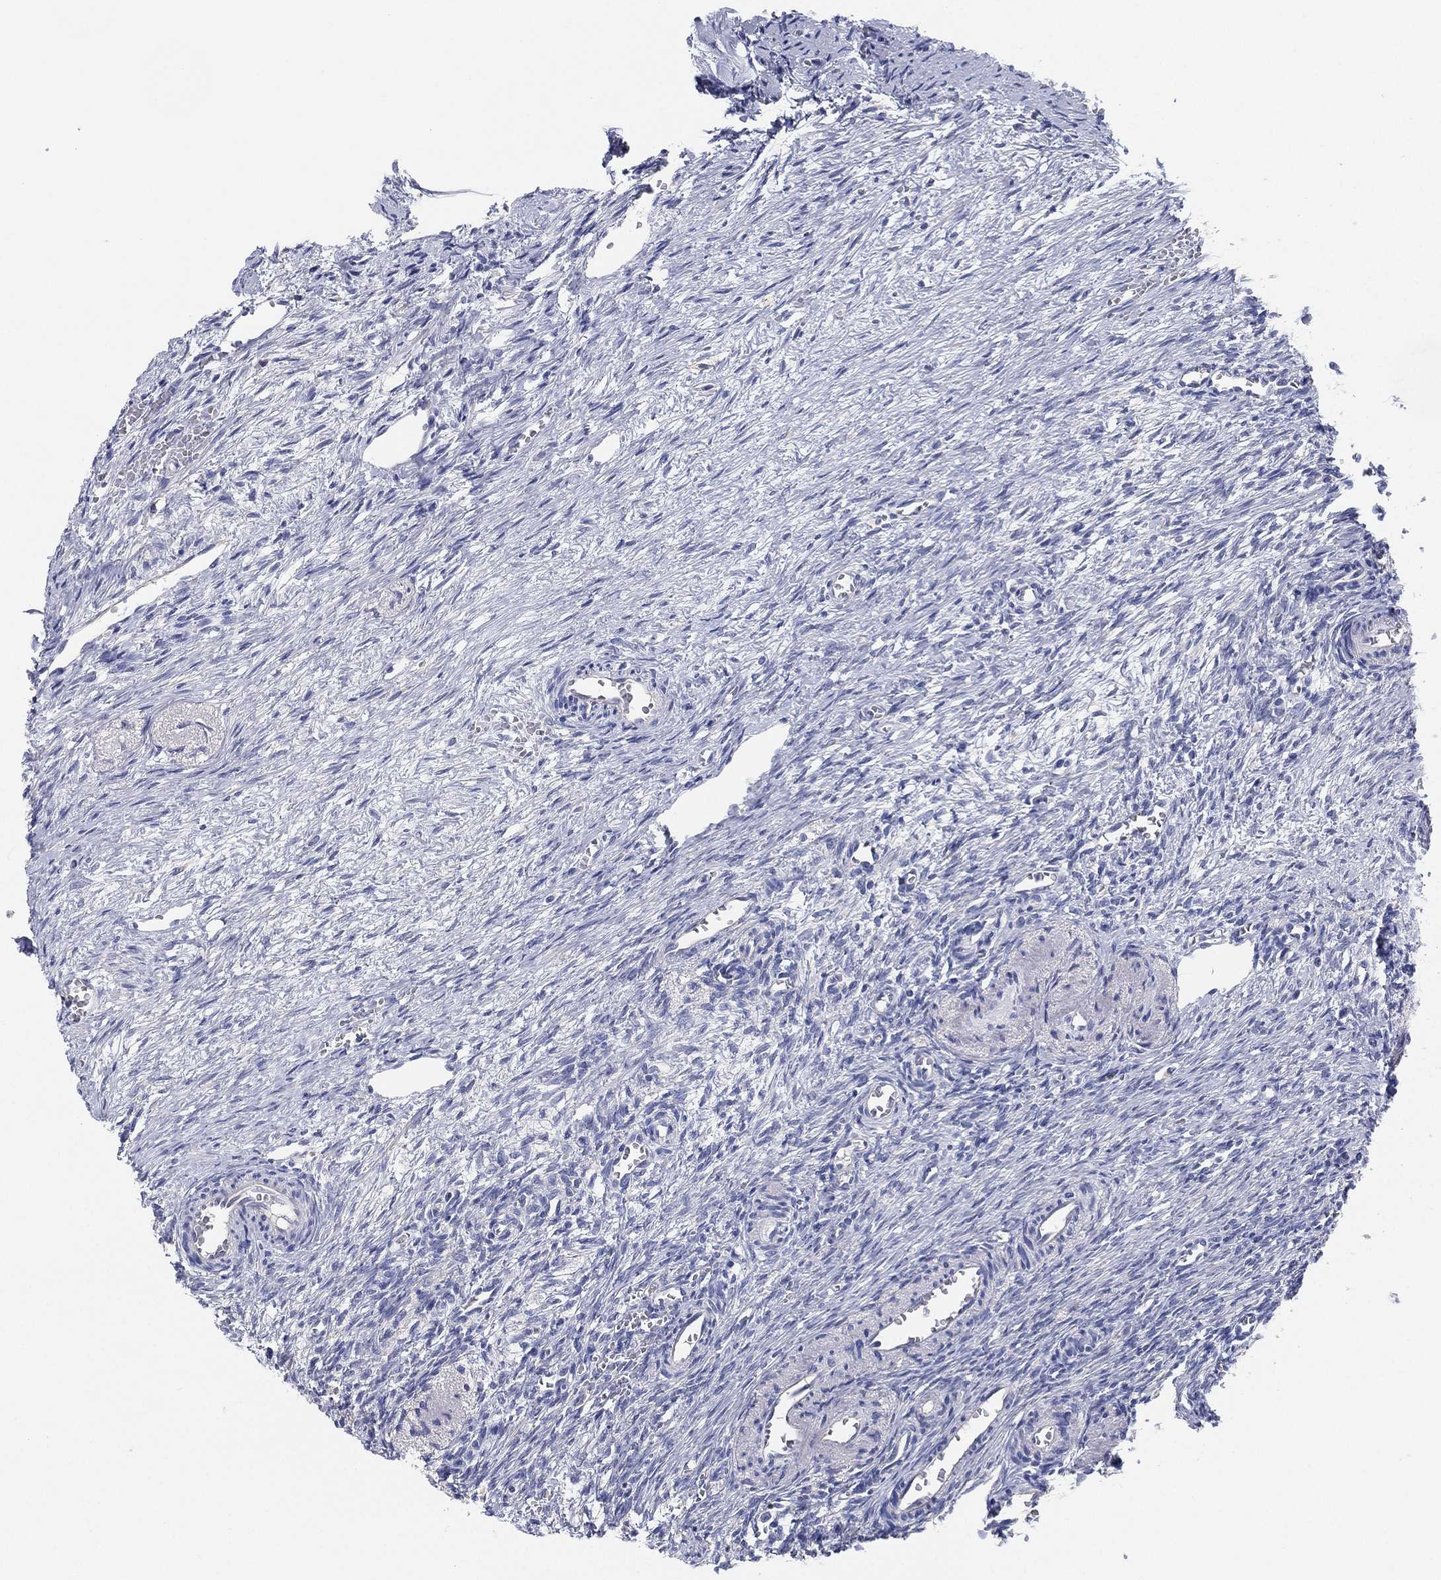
{"staining": {"intensity": "negative", "quantity": "none", "location": "none"}, "tissue": "ovary", "cell_type": "Ovarian stroma cells", "image_type": "normal", "snomed": [{"axis": "morphology", "description": "Normal tissue, NOS"}, {"axis": "topography", "description": "Ovary"}], "caption": "Immunohistochemistry micrograph of normal human ovary stained for a protein (brown), which displays no positivity in ovarian stroma cells. (Stains: DAB immunohistochemistry (IHC) with hematoxylin counter stain, Microscopy: brightfield microscopy at high magnification).", "gene": "CCDC70", "patient": {"sex": "female", "age": 39}}